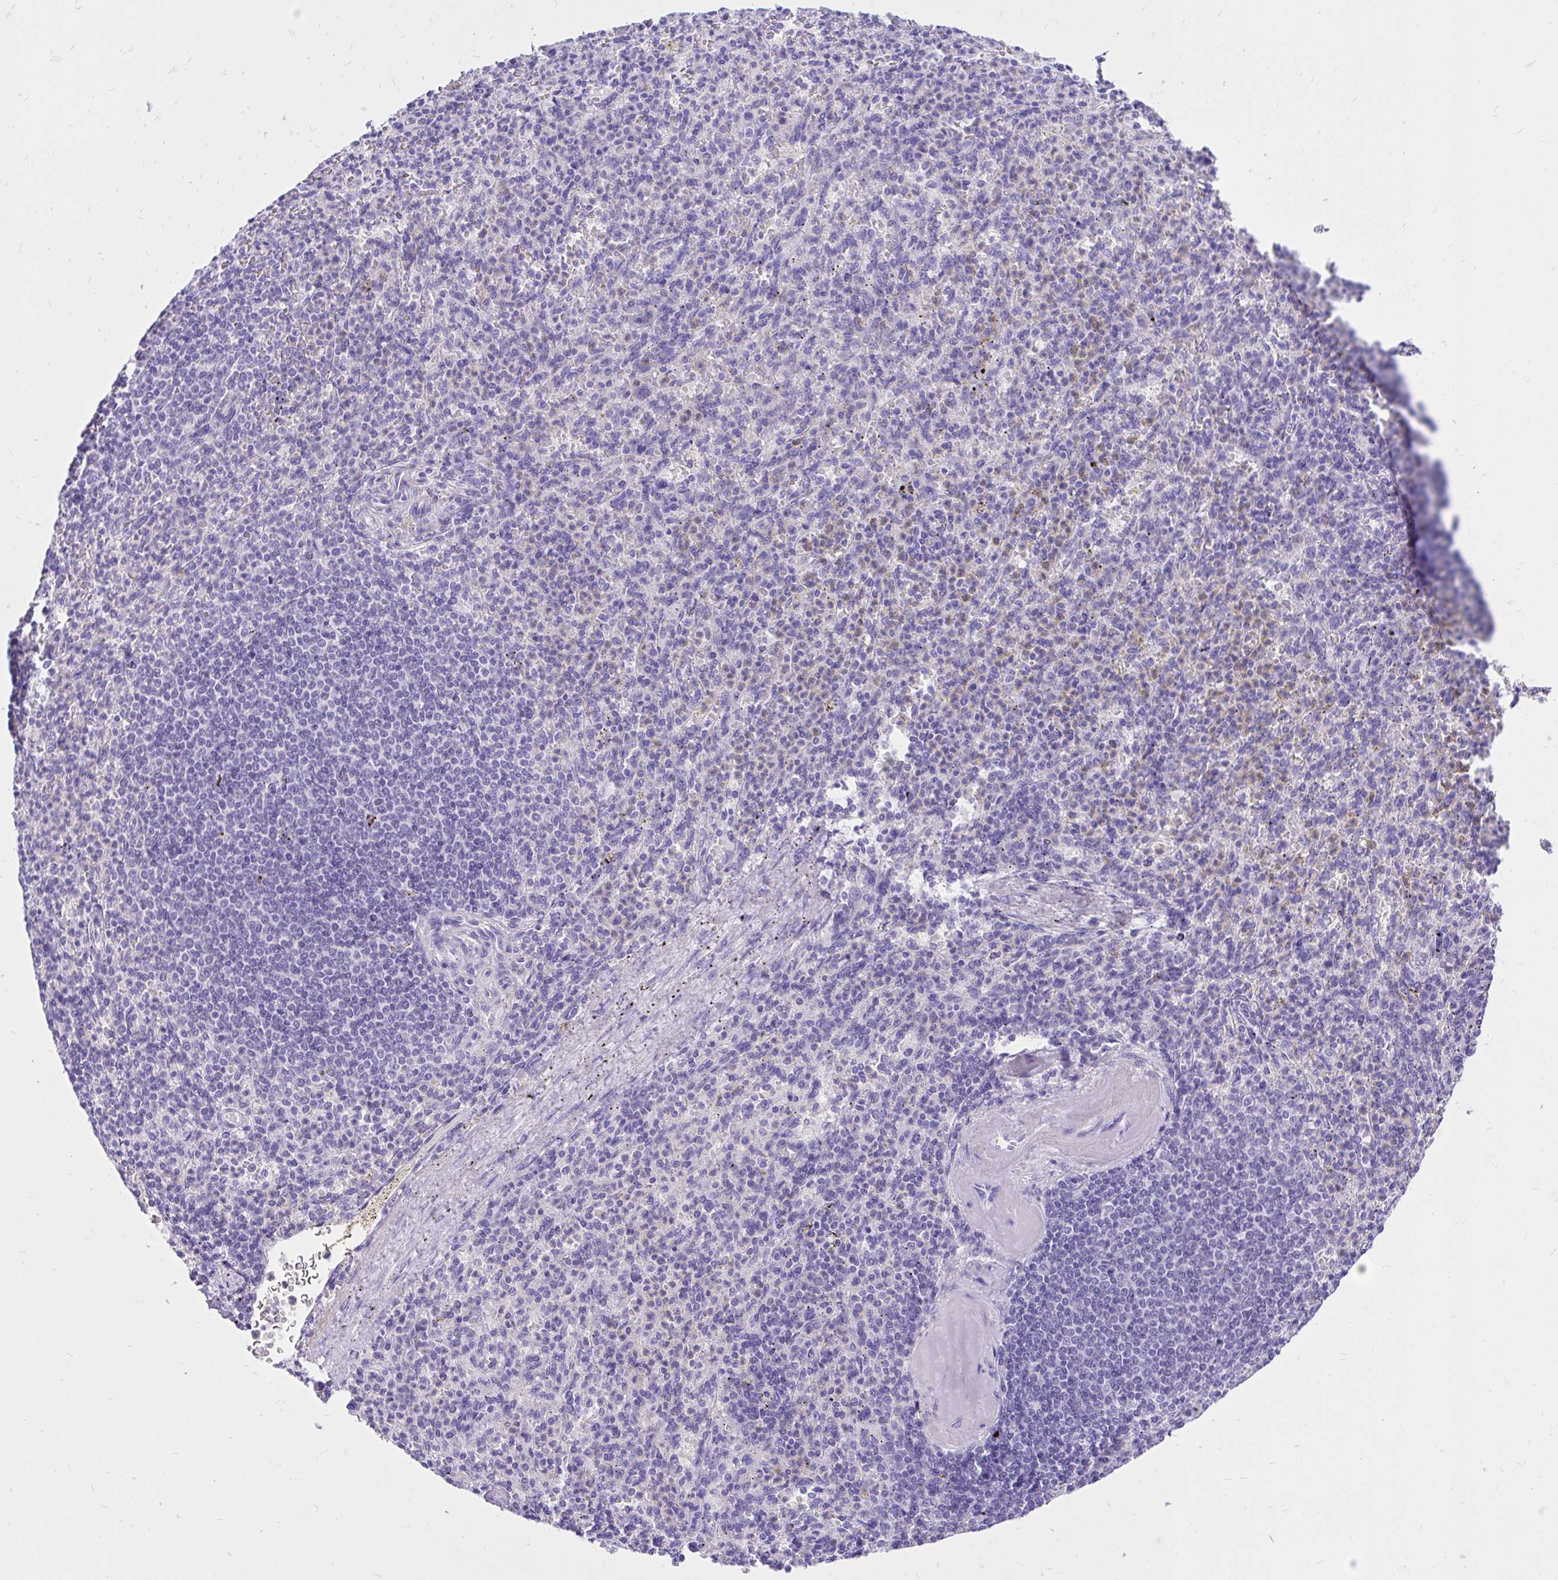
{"staining": {"intensity": "negative", "quantity": "none", "location": "none"}, "tissue": "spleen", "cell_type": "Cells in red pulp", "image_type": "normal", "snomed": [{"axis": "morphology", "description": "Normal tissue, NOS"}, {"axis": "topography", "description": "Spleen"}], "caption": "Immunohistochemistry micrograph of normal spleen stained for a protein (brown), which shows no positivity in cells in red pulp.", "gene": "MON1A", "patient": {"sex": "female", "age": 74}}